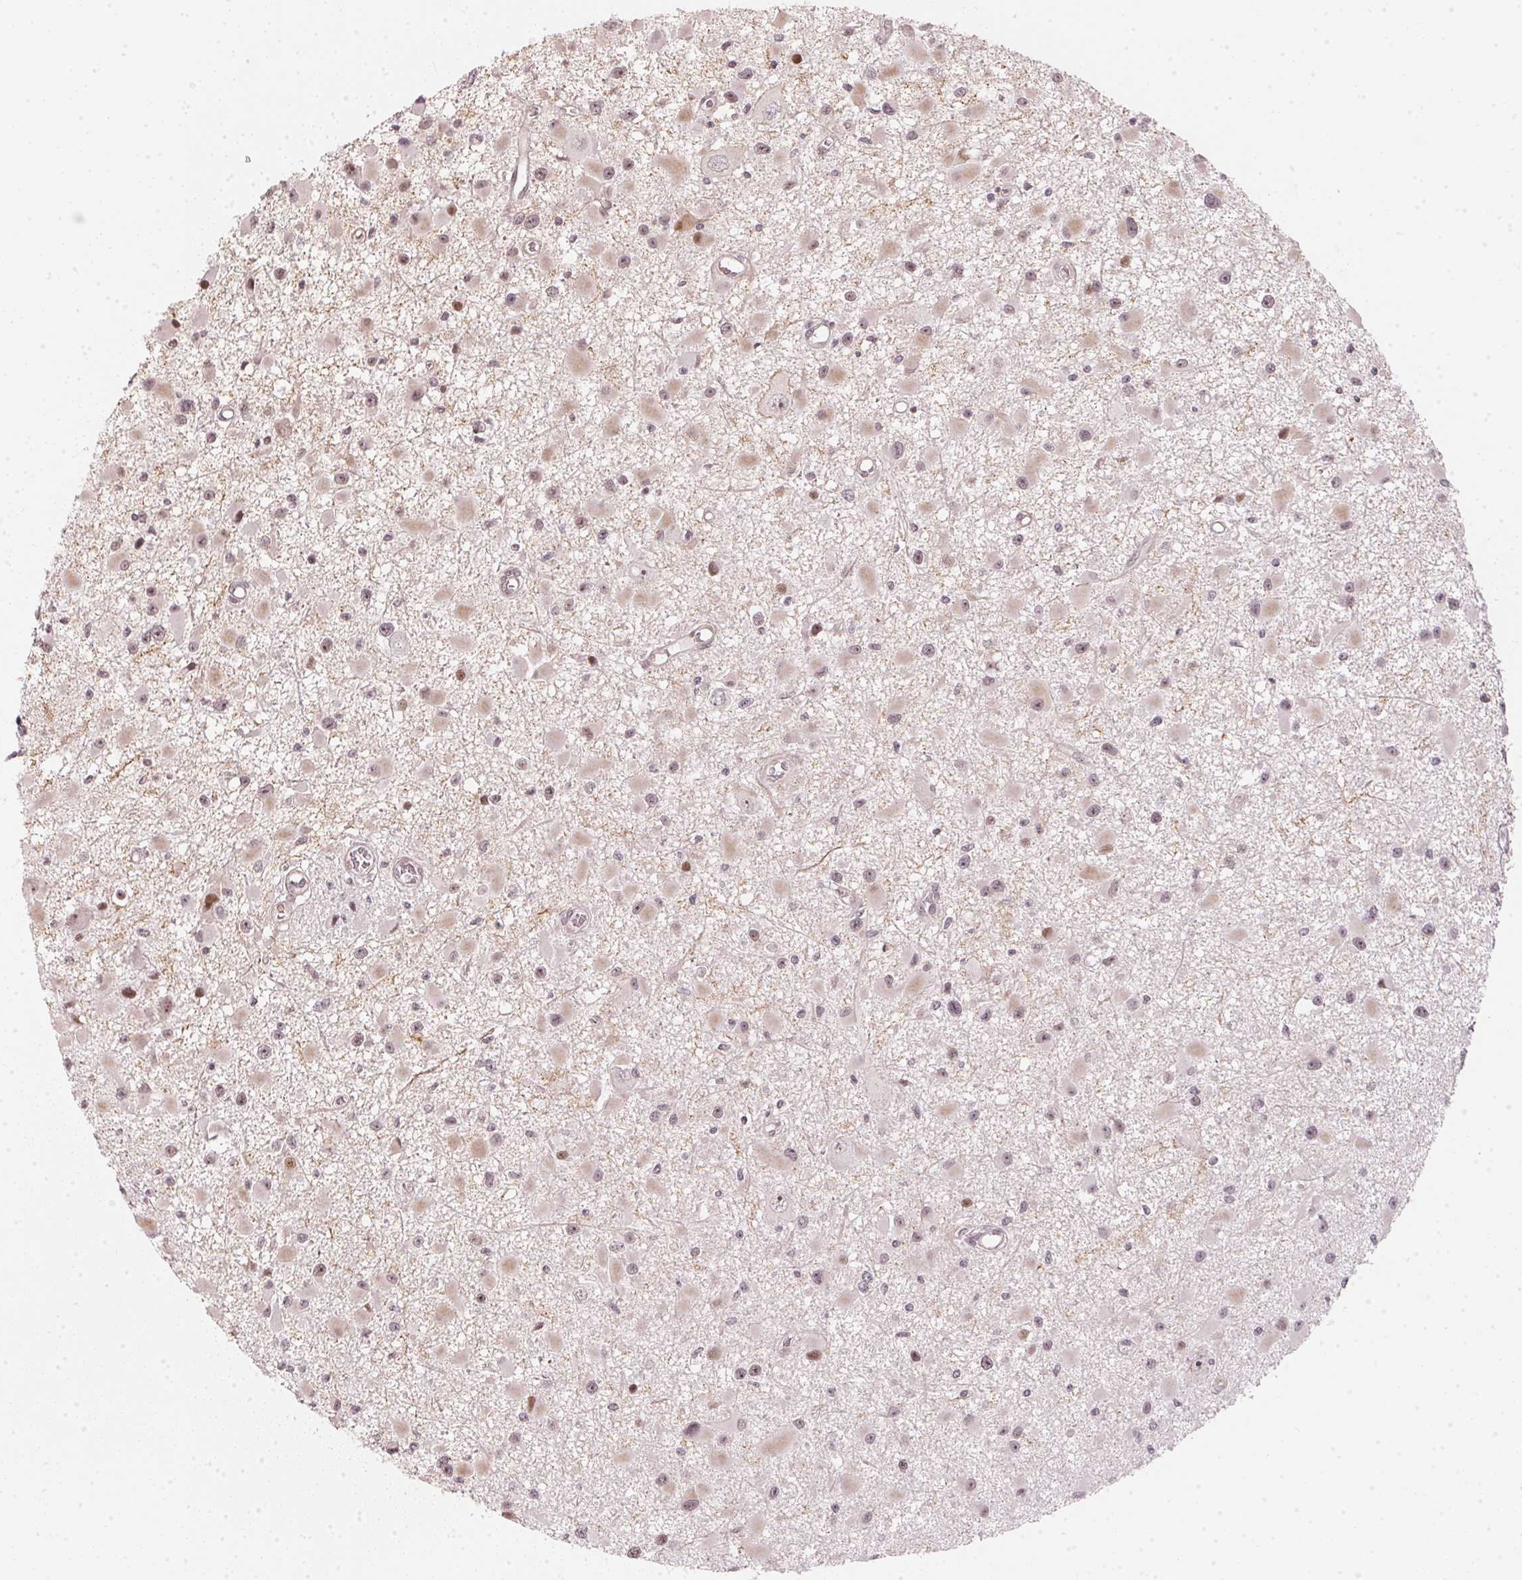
{"staining": {"intensity": "weak", "quantity": ">75%", "location": "cytoplasmic/membranous,nuclear"}, "tissue": "glioma", "cell_type": "Tumor cells", "image_type": "cancer", "snomed": [{"axis": "morphology", "description": "Glioma, malignant, High grade"}, {"axis": "topography", "description": "Brain"}], "caption": "IHC (DAB) staining of human glioma displays weak cytoplasmic/membranous and nuclear protein positivity in about >75% of tumor cells.", "gene": "KAT6A", "patient": {"sex": "male", "age": 54}}